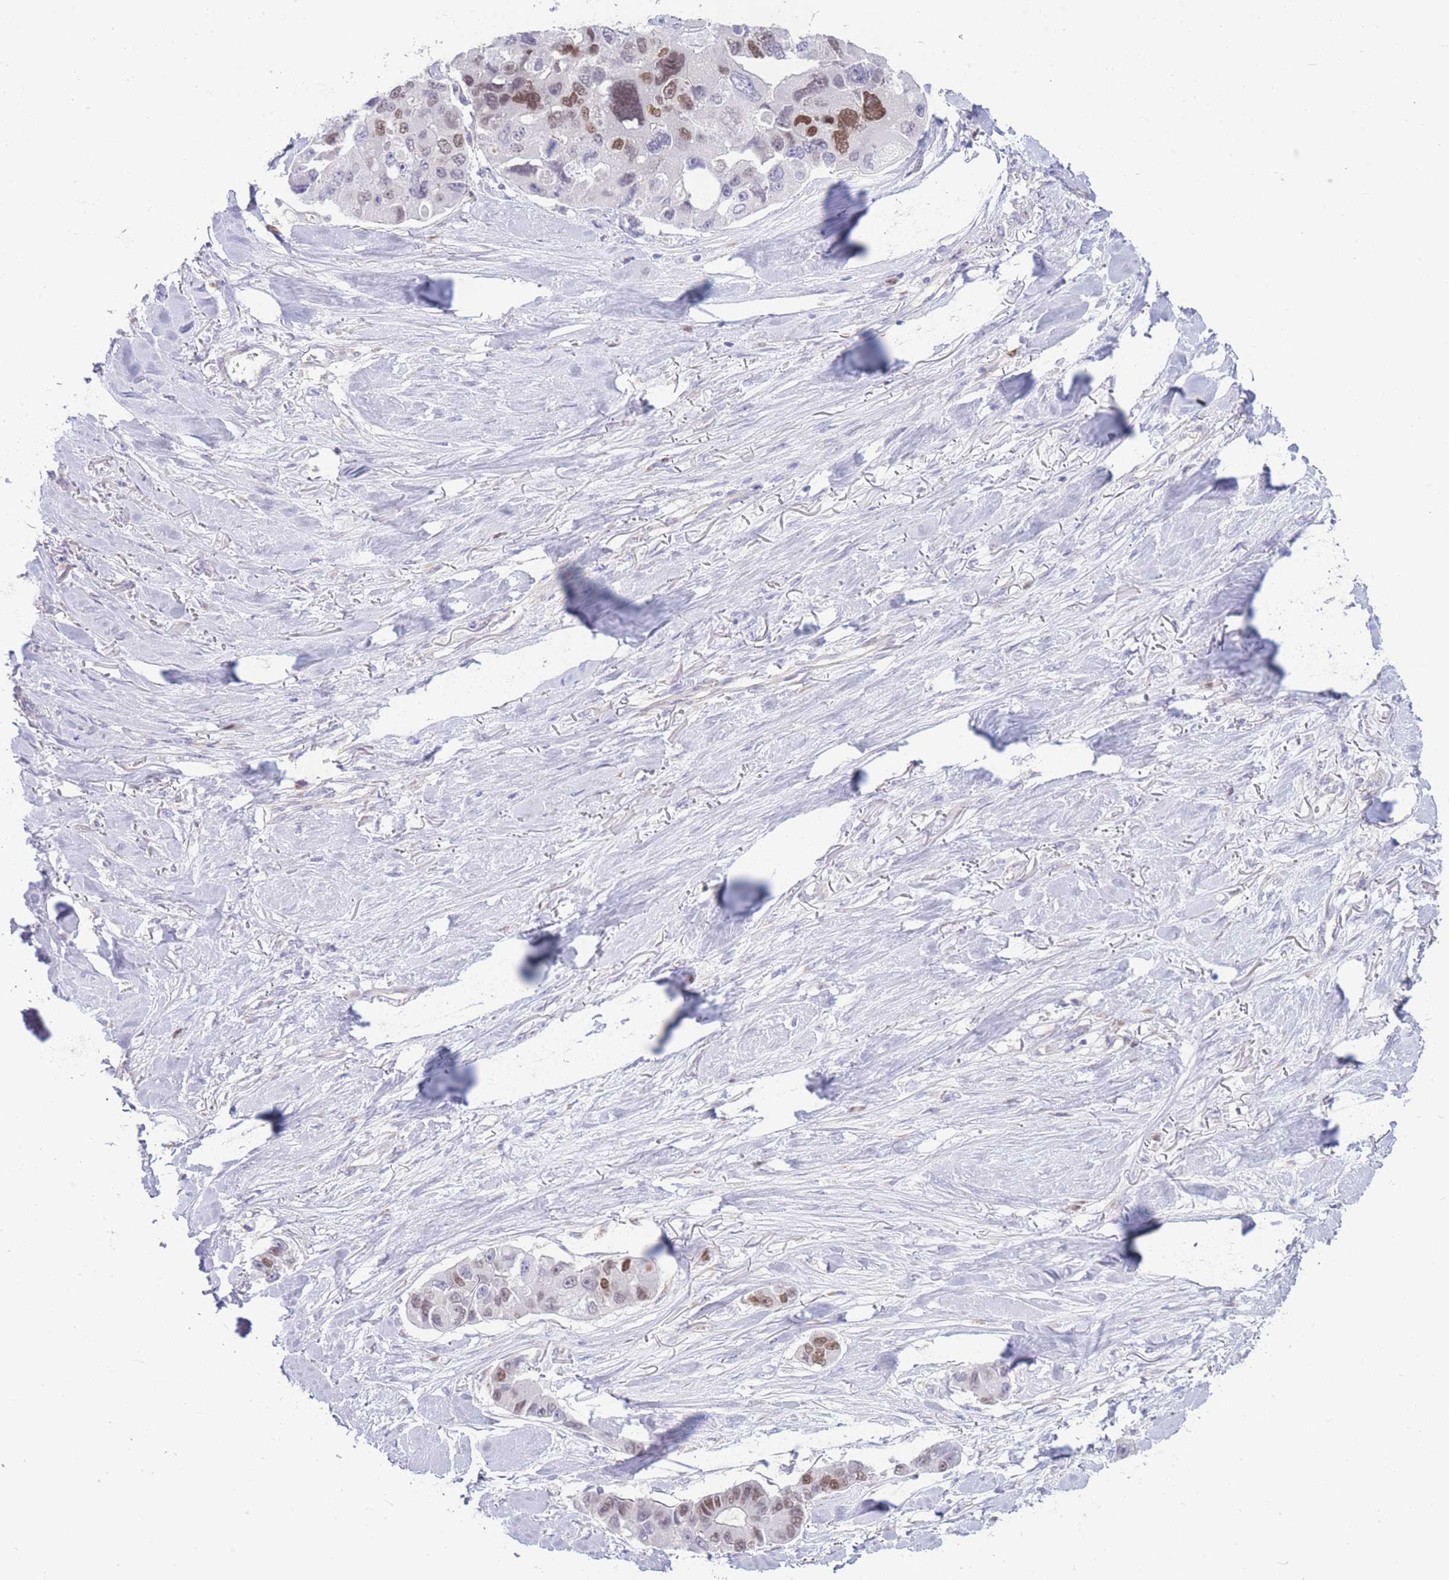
{"staining": {"intensity": "moderate", "quantity": "25%-75%", "location": "nuclear"}, "tissue": "lung cancer", "cell_type": "Tumor cells", "image_type": "cancer", "snomed": [{"axis": "morphology", "description": "Adenocarcinoma, NOS"}, {"axis": "topography", "description": "Lung"}], "caption": "Immunohistochemistry of human lung cancer demonstrates medium levels of moderate nuclear expression in approximately 25%-75% of tumor cells. Using DAB (3,3'-diaminobenzidine) (brown) and hematoxylin (blue) stains, captured at high magnification using brightfield microscopy.", "gene": "BHLHA15", "patient": {"sex": "female", "age": 54}}